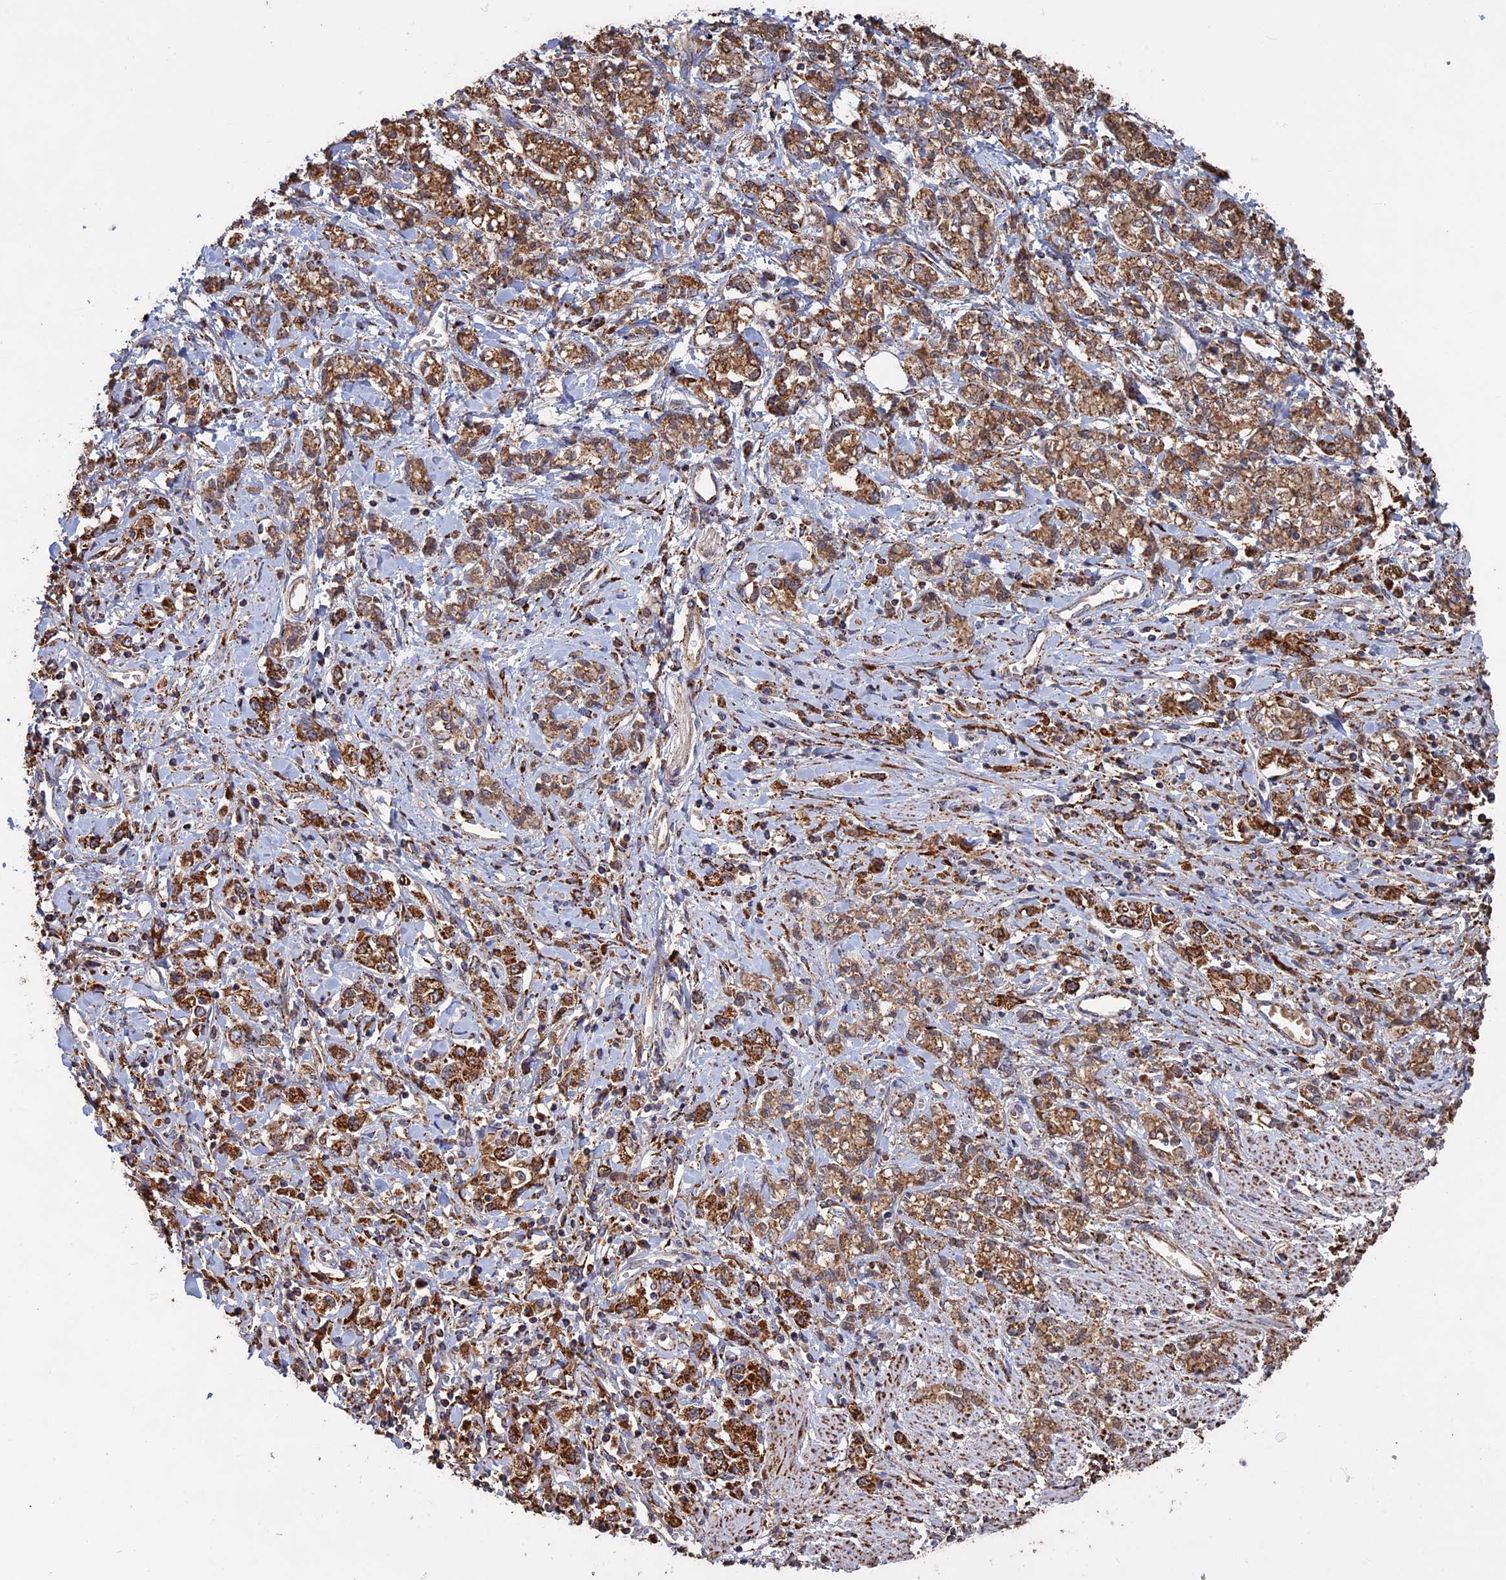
{"staining": {"intensity": "moderate", "quantity": ">75%", "location": "cytoplasmic/membranous"}, "tissue": "stomach cancer", "cell_type": "Tumor cells", "image_type": "cancer", "snomed": [{"axis": "morphology", "description": "Adenocarcinoma, NOS"}, {"axis": "topography", "description": "Stomach"}], "caption": "Immunohistochemistry image of human adenocarcinoma (stomach) stained for a protein (brown), which displays medium levels of moderate cytoplasmic/membranous expression in about >75% of tumor cells.", "gene": "SEC24D", "patient": {"sex": "female", "age": 76}}